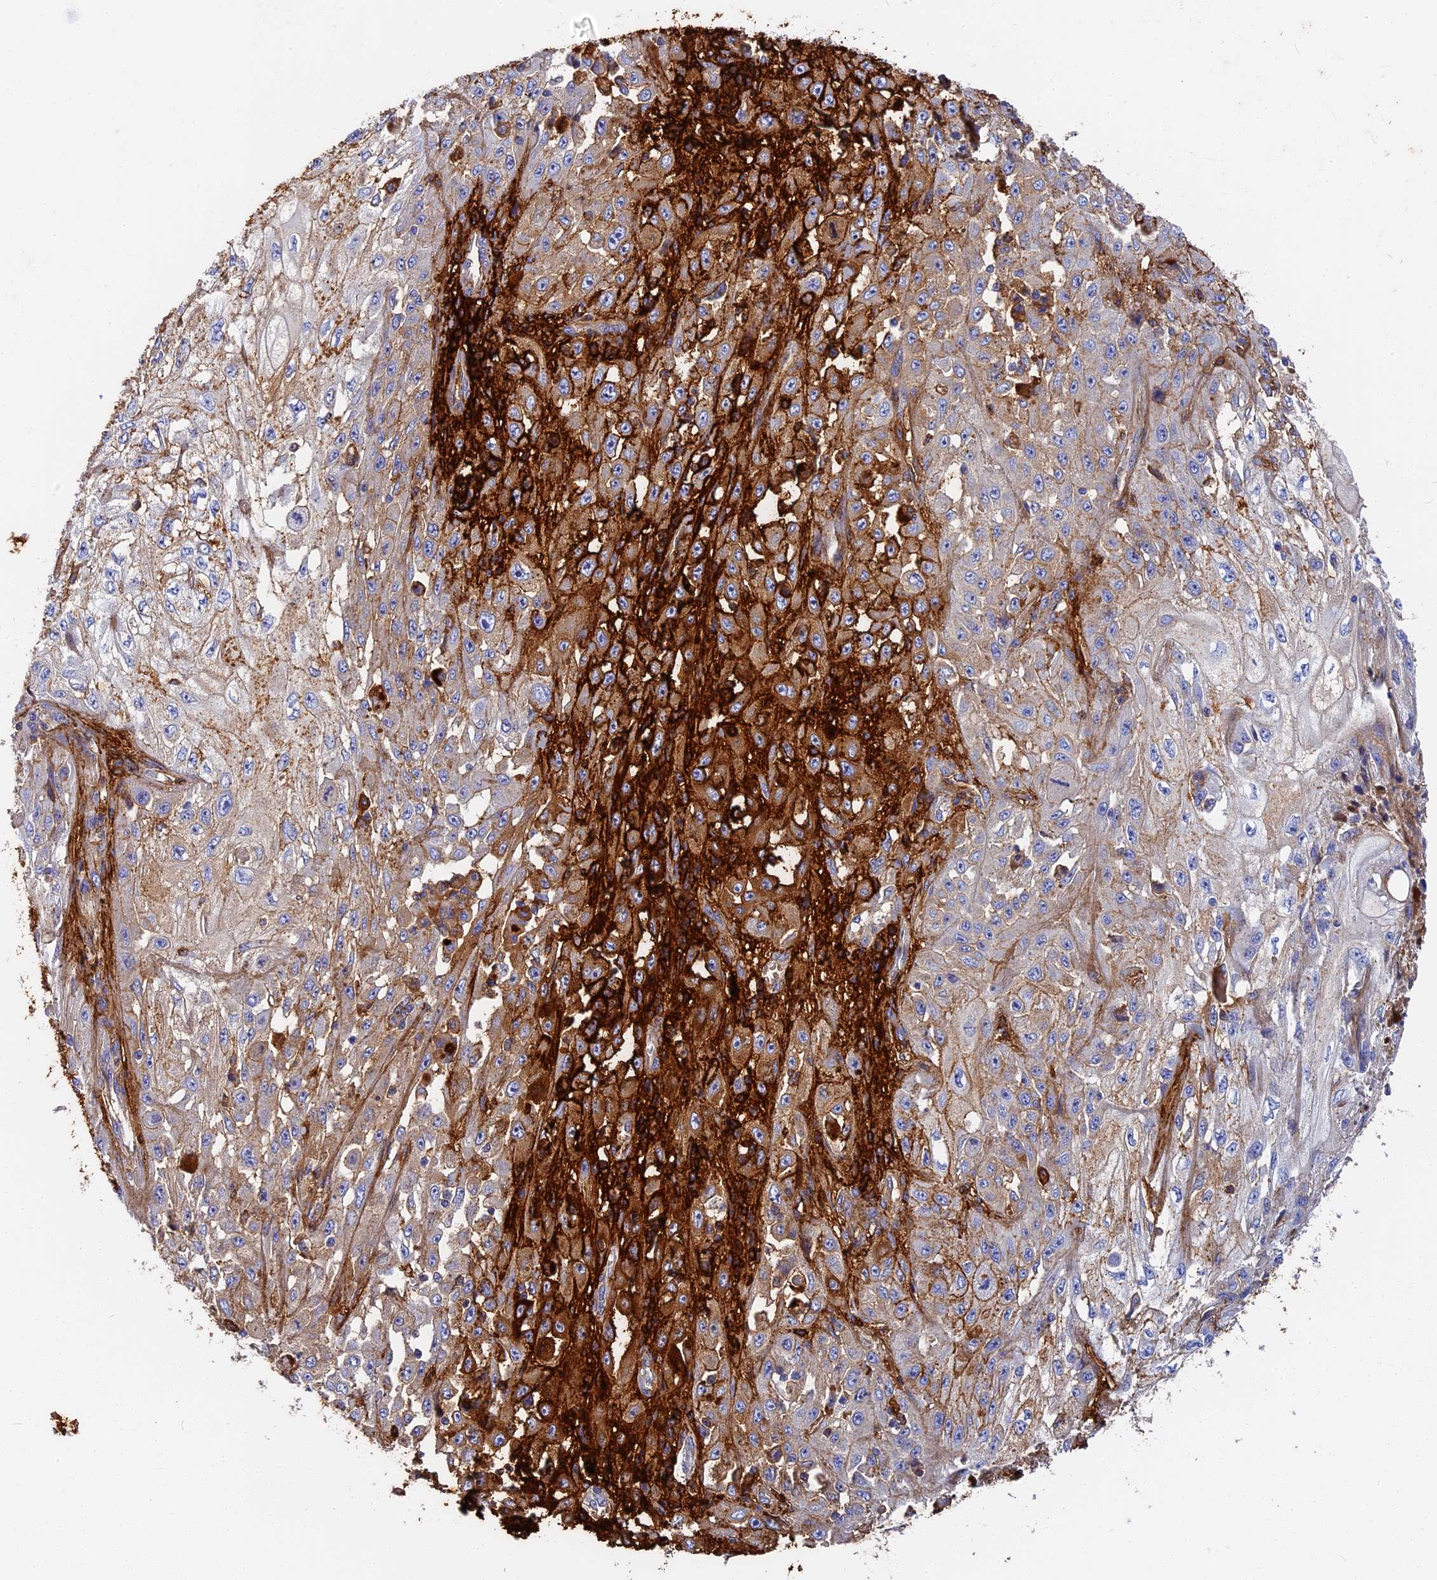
{"staining": {"intensity": "strong", "quantity": "<25%", "location": "cytoplasmic/membranous"}, "tissue": "skin cancer", "cell_type": "Tumor cells", "image_type": "cancer", "snomed": [{"axis": "morphology", "description": "Squamous cell carcinoma, NOS"}, {"axis": "morphology", "description": "Squamous cell carcinoma, metastatic, NOS"}, {"axis": "topography", "description": "Skin"}, {"axis": "topography", "description": "Lymph node"}], "caption": "Human squamous cell carcinoma (skin) stained with a brown dye reveals strong cytoplasmic/membranous positive positivity in about <25% of tumor cells.", "gene": "ITIH1", "patient": {"sex": "male", "age": 75}}